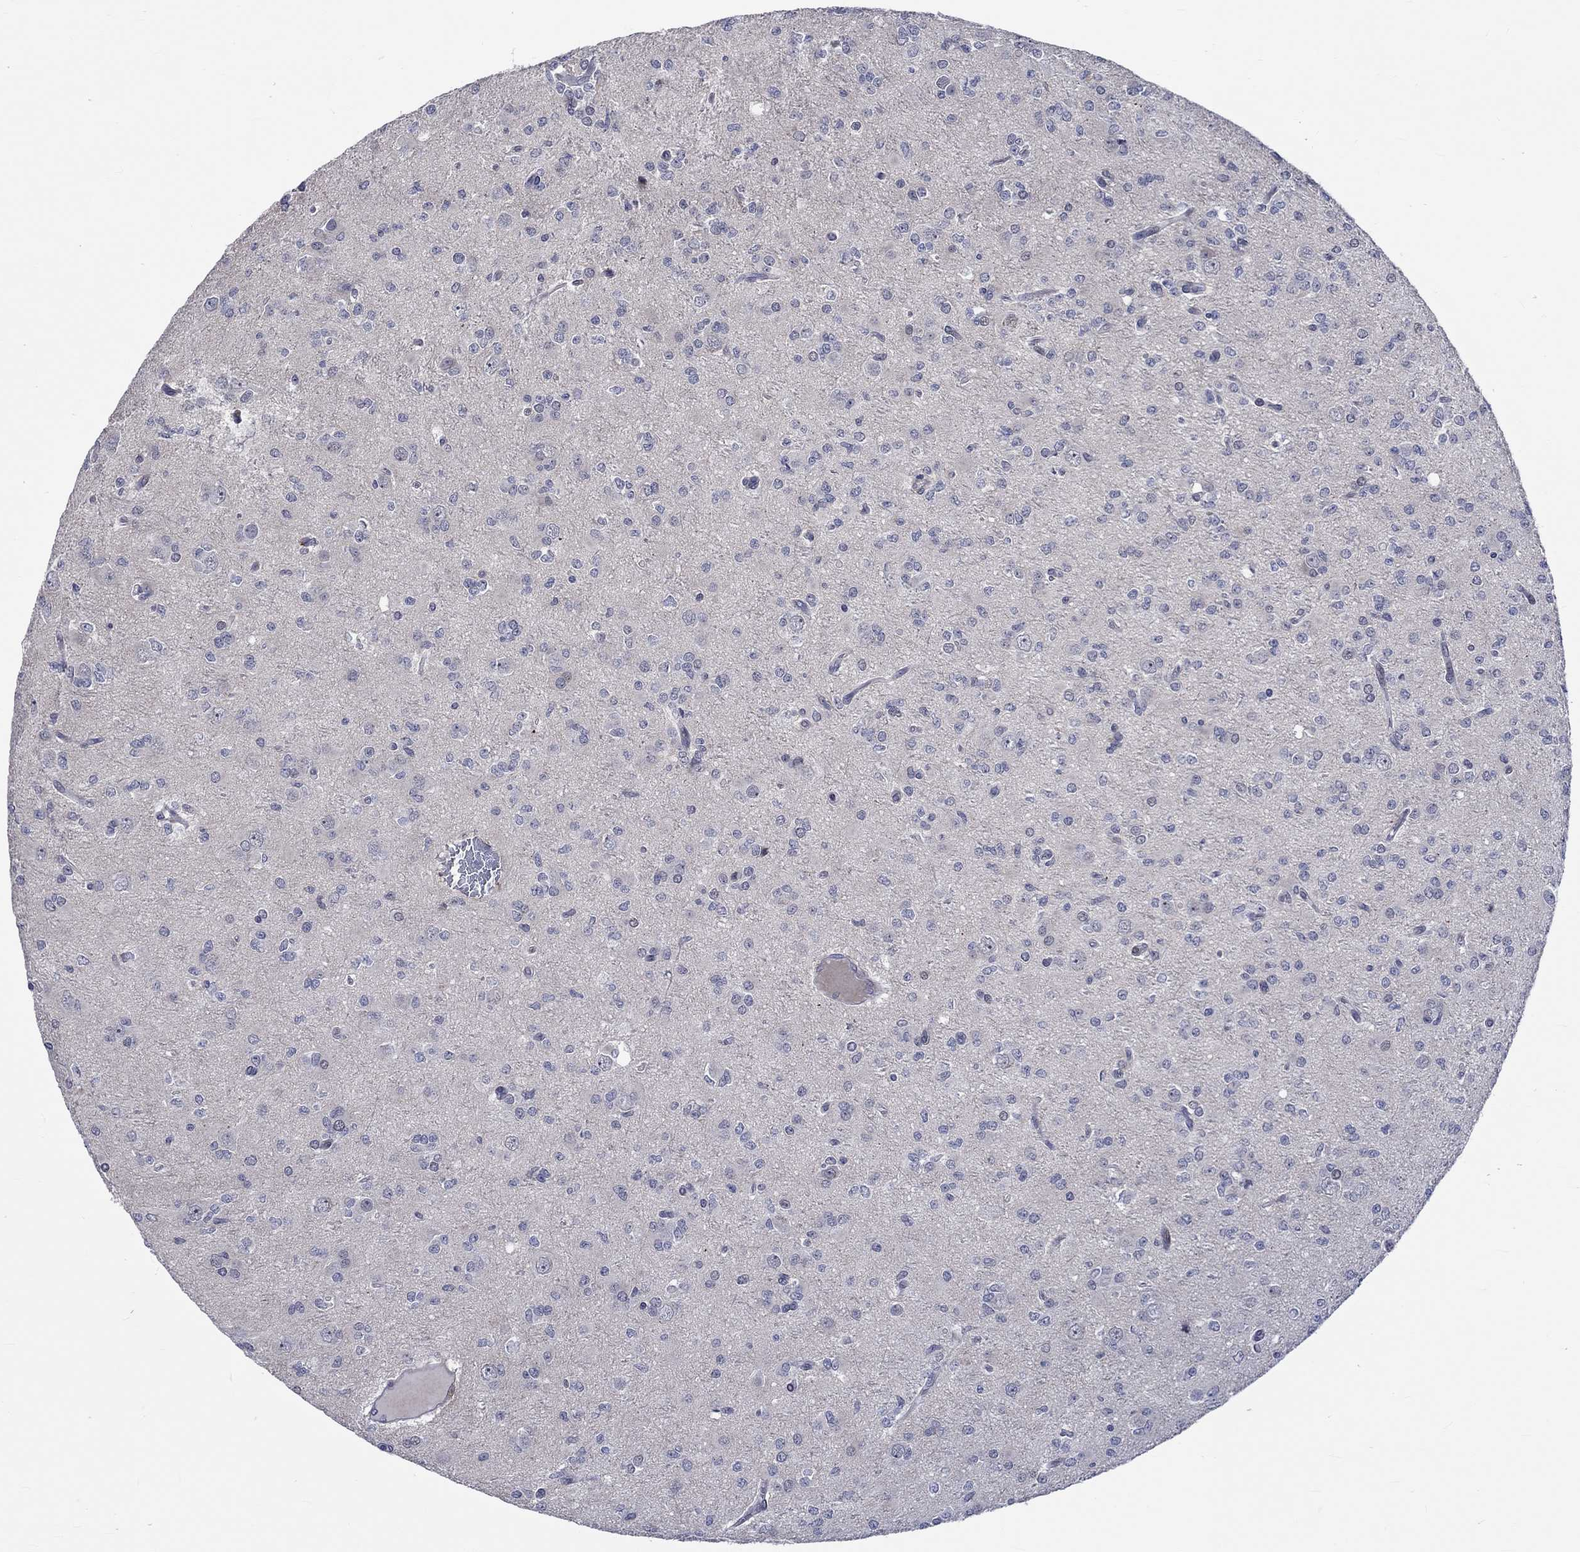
{"staining": {"intensity": "negative", "quantity": "none", "location": "none"}, "tissue": "glioma", "cell_type": "Tumor cells", "image_type": "cancer", "snomed": [{"axis": "morphology", "description": "Glioma, malignant, Low grade"}, {"axis": "topography", "description": "Brain"}], "caption": "Image shows no protein positivity in tumor cells of malignant glioma (low-grade) tissue. (DAB (3,3'-diaminobenzidine) immunohistochemistry visualized using brightfield microscopy, high magnification).", "gene": "E2F8", "patient": {"sex": "male", "age": 27}}